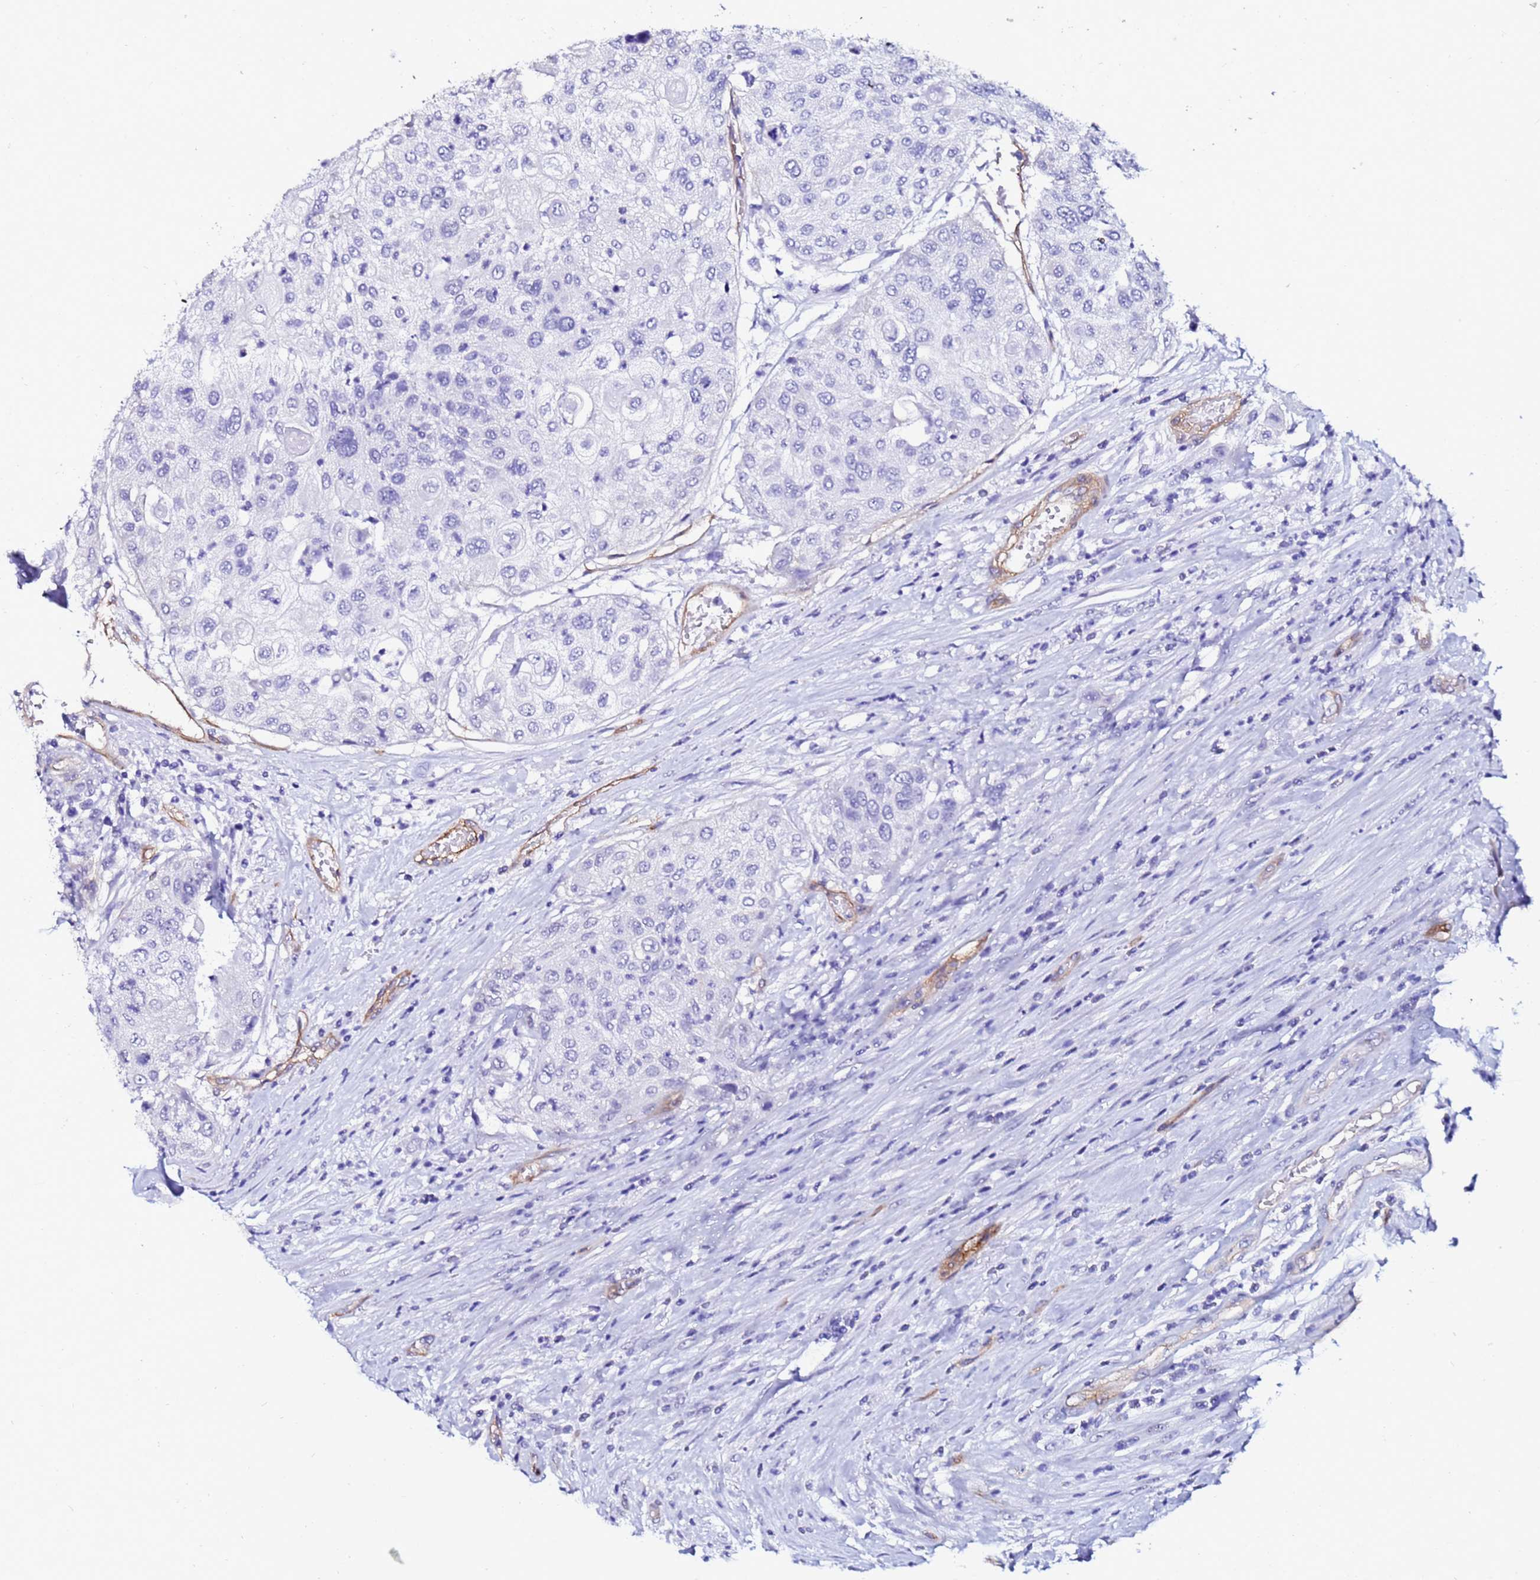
{"staining": {"intensity": "negative", "quantity": "none", "location": "none"}, "tissue": "urothelial cancer", "cell_type": "Tumor cells", "image_type": "cancer", "snomed": [{"axis": "morphology", "description": "Urothelial carcinoma, High grade"}, {"axis": "topography", "description": "Urinary bladder"}], "caption": "A micrograph of urothelial cancer stained for a protein displays no brown staining in tumor cells.", "gene": "DEFB104A", "patient": {"sex": "female", "age": 79}}